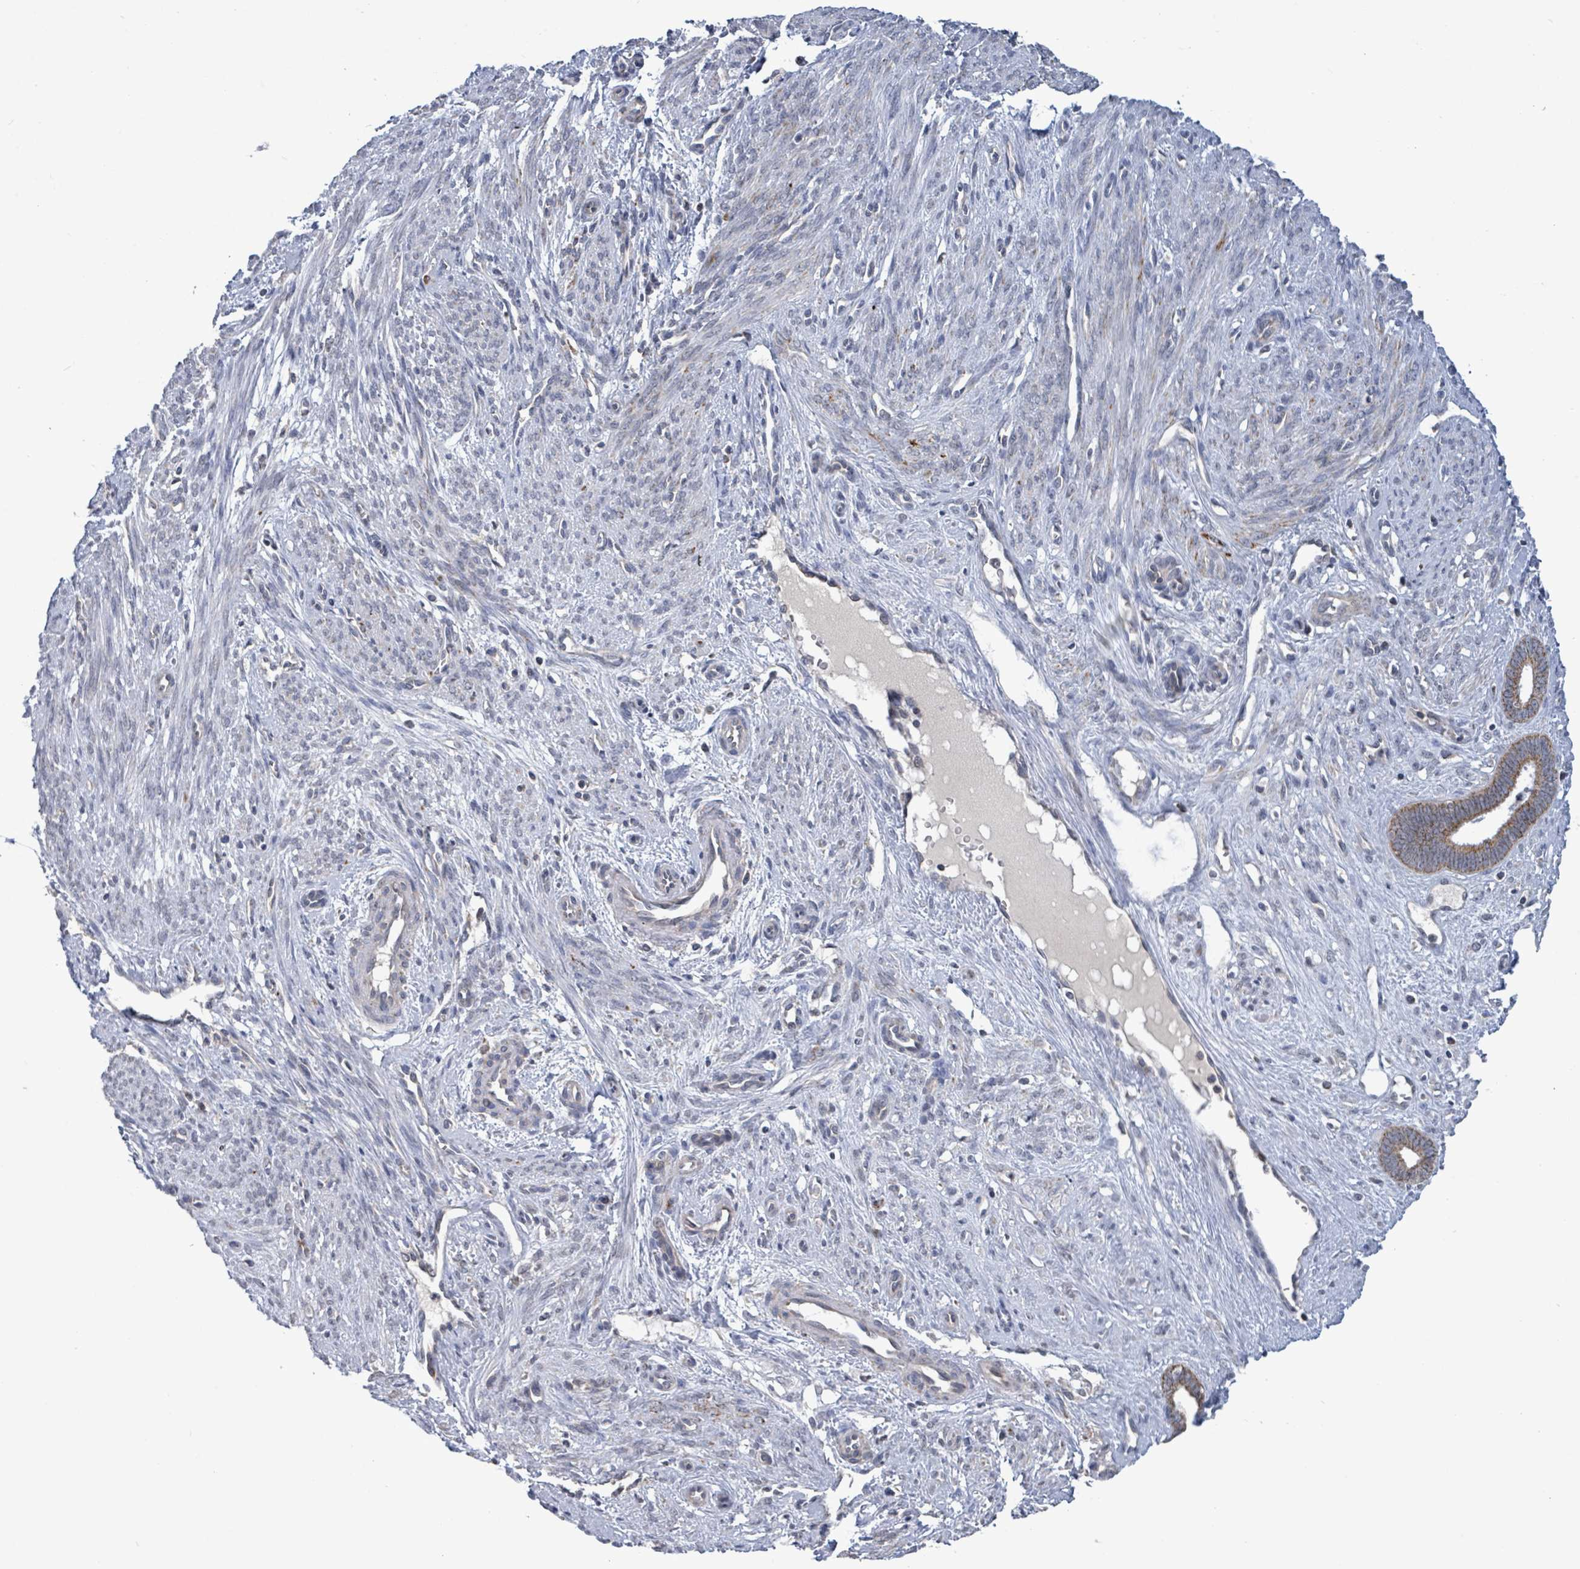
{"staining": {"intensity": "negative", "quantity": "none", "location": "none"}, "tissue": "endometrium", "cell_type": "Cells in endometrial stroma", "image_type": "normal", "snomed": [{"axis": "morphology", "description": "Normal tissue, NOS"}, {"axis": "topography", "description": "Endometrium"}], "caption": "Protein analysis of benign endometrium reveals no significant expression in cells in endometrial stroma. (Stains: DAB immunohistochemistry with hematoxylin counter stain, Microscopy: brightfield microscopy at high magnification).", "gene": "COQ10B", "patient": {"sex": "female", "age": 61}}